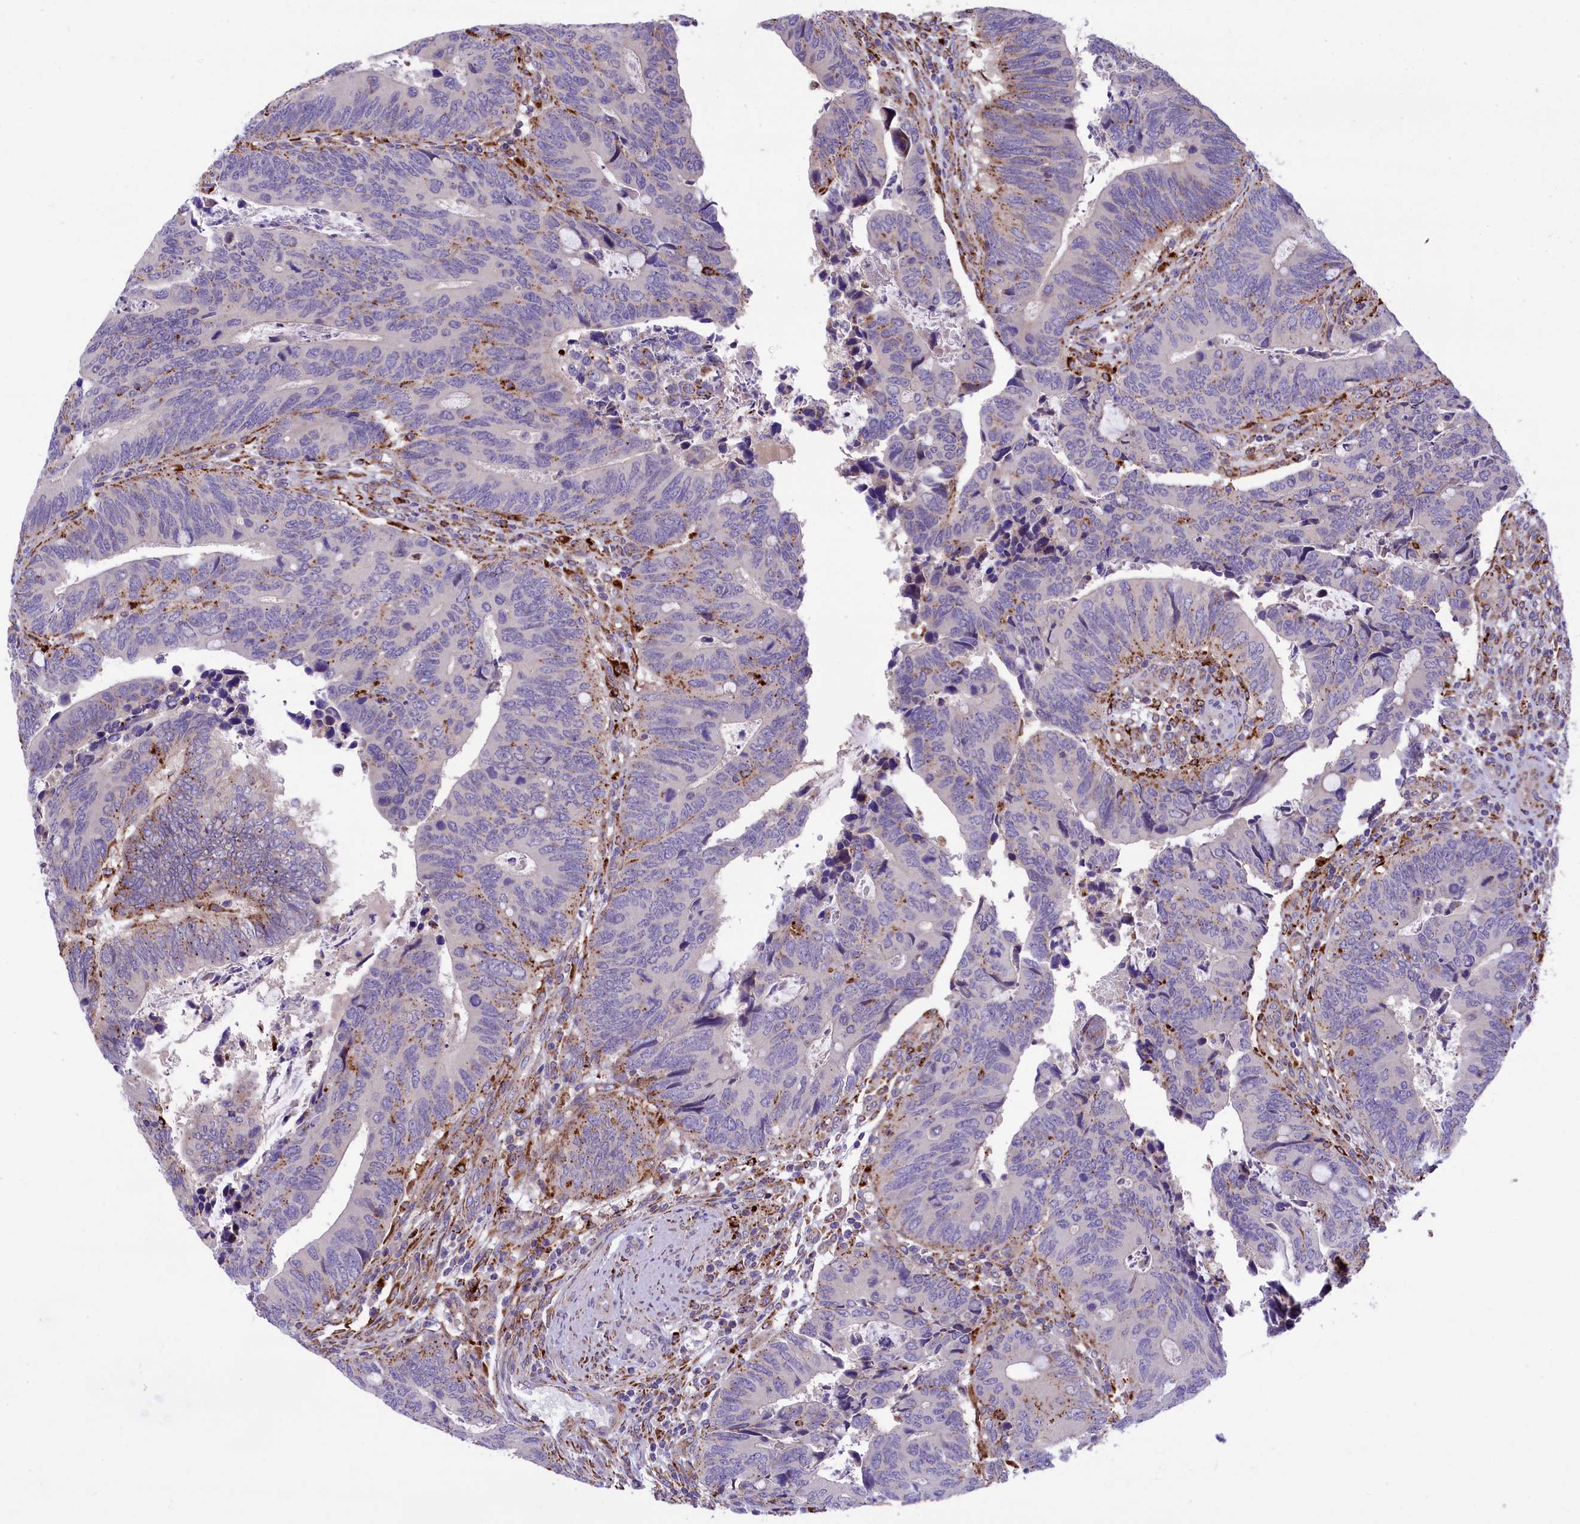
{"staining": {"intensity": "negative", "quantity": "none", "location": "none"}, "tissue": "colorectal cancer", "cell_type": "Tumor cells", "image_type": "cancer", "snomed": [{"axis": "morphology", "description": "Adenocarcinoma, NOS"}, {"axis": "topography", "description": "Colon"}], "caption": "IHC micrograph of human adenocarcinoma (colorectal) stained for a protein (brown), which reveals no expression in tumor cells.", "gene": "MAN2B1", "patient": {"sex": "male", "age": 87}}